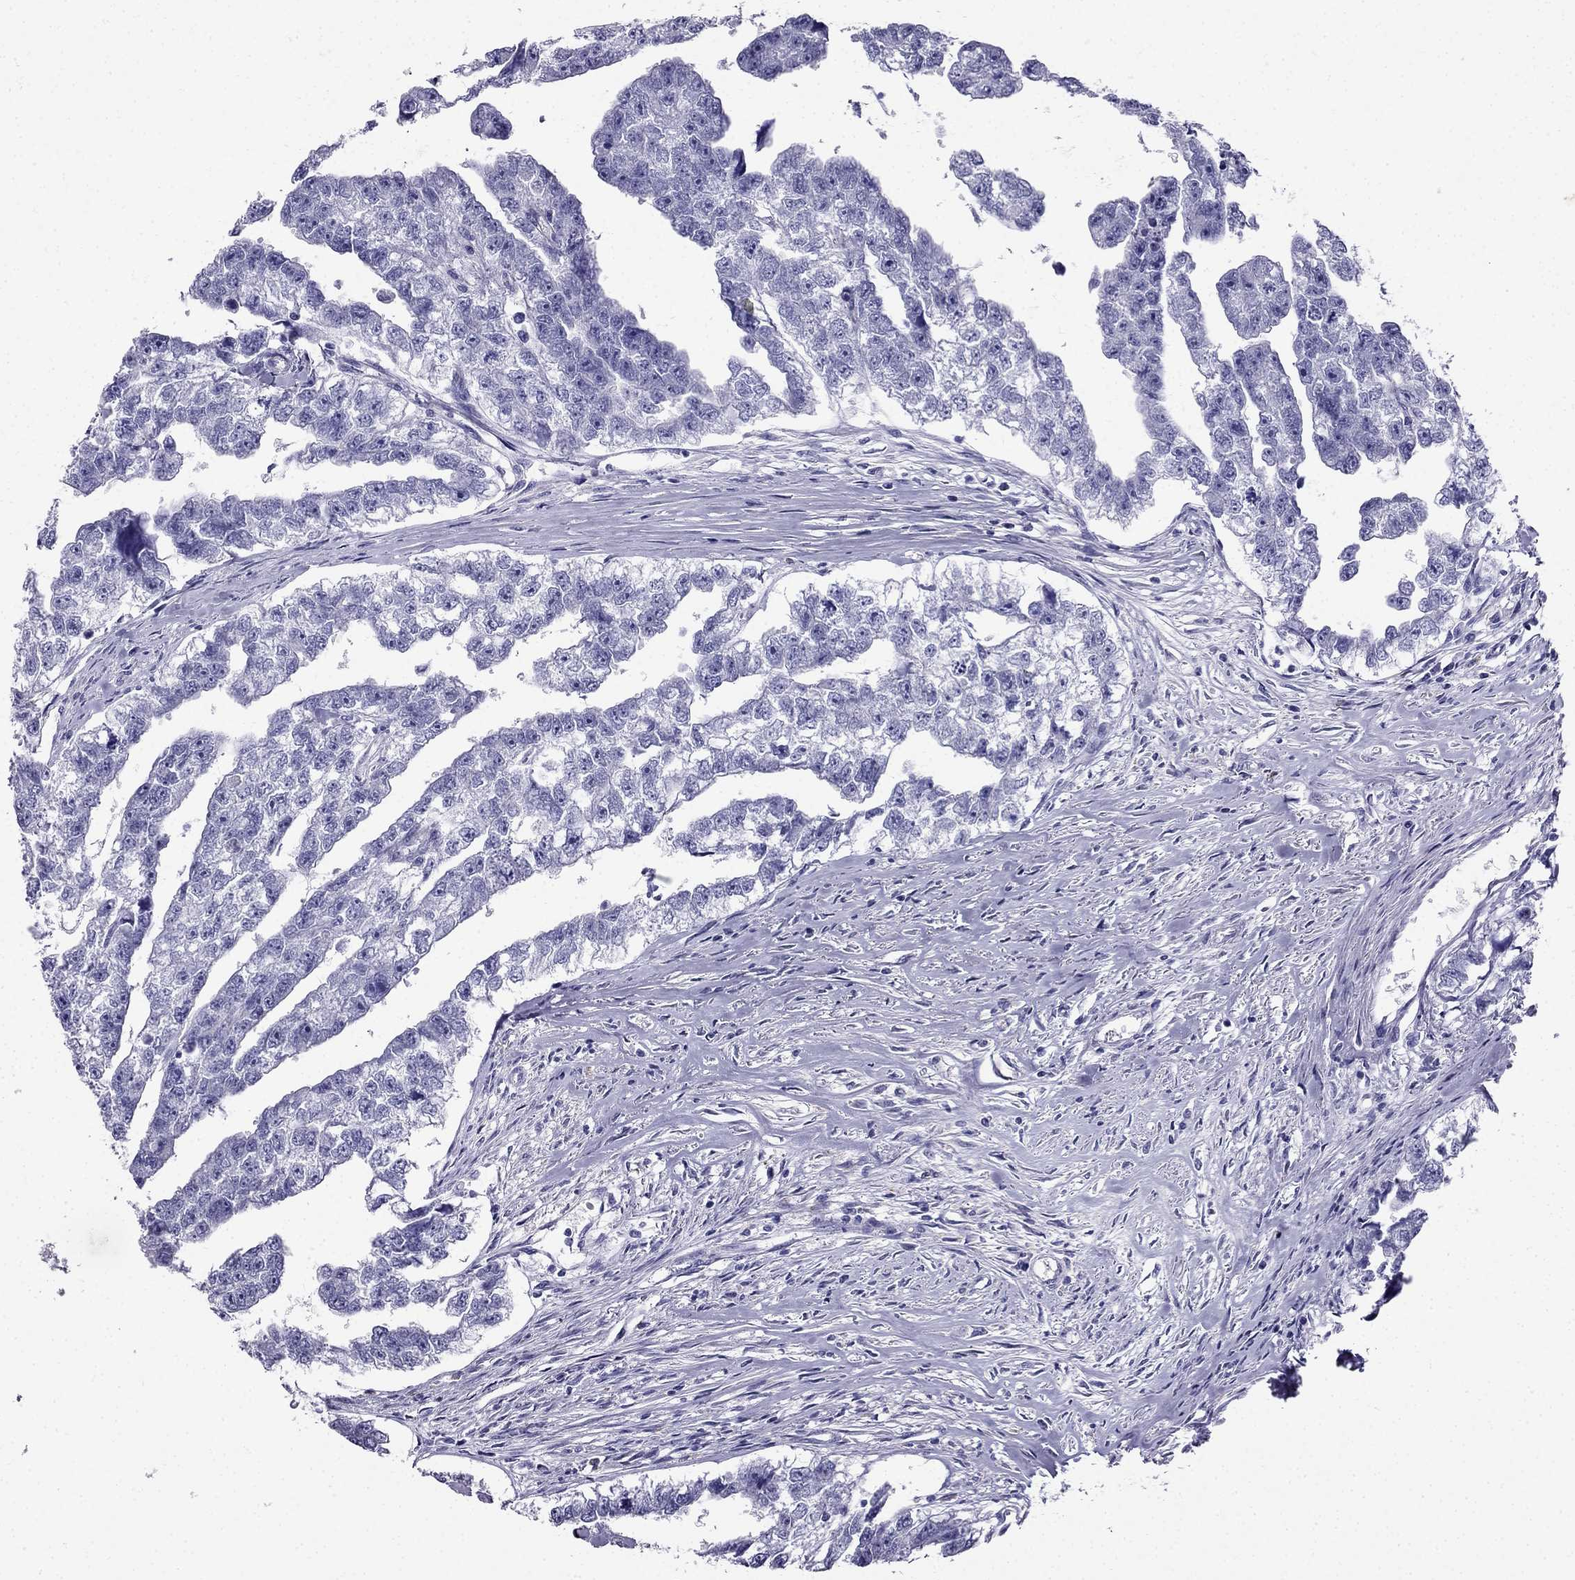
{"staining": {"intensity": "negative", "quantity": "none", "location": "none"}, "tissue": "testis cancer", "cell_type": "Tumor cells", "image_type": "cancer", "snomed": [{"axis": "morphology", "description": "Carcinoma, Embryonal, NOS"}, {"axis": "morphology", "description": "Teratoma, malignant, NOS"}, {"axis": "topography", "description": "Testis"}], "caption": "Tumor cells show no significant staining in testis cancer.", "gene": "PTH", "patient": {"sex": "male", "age": 44}}